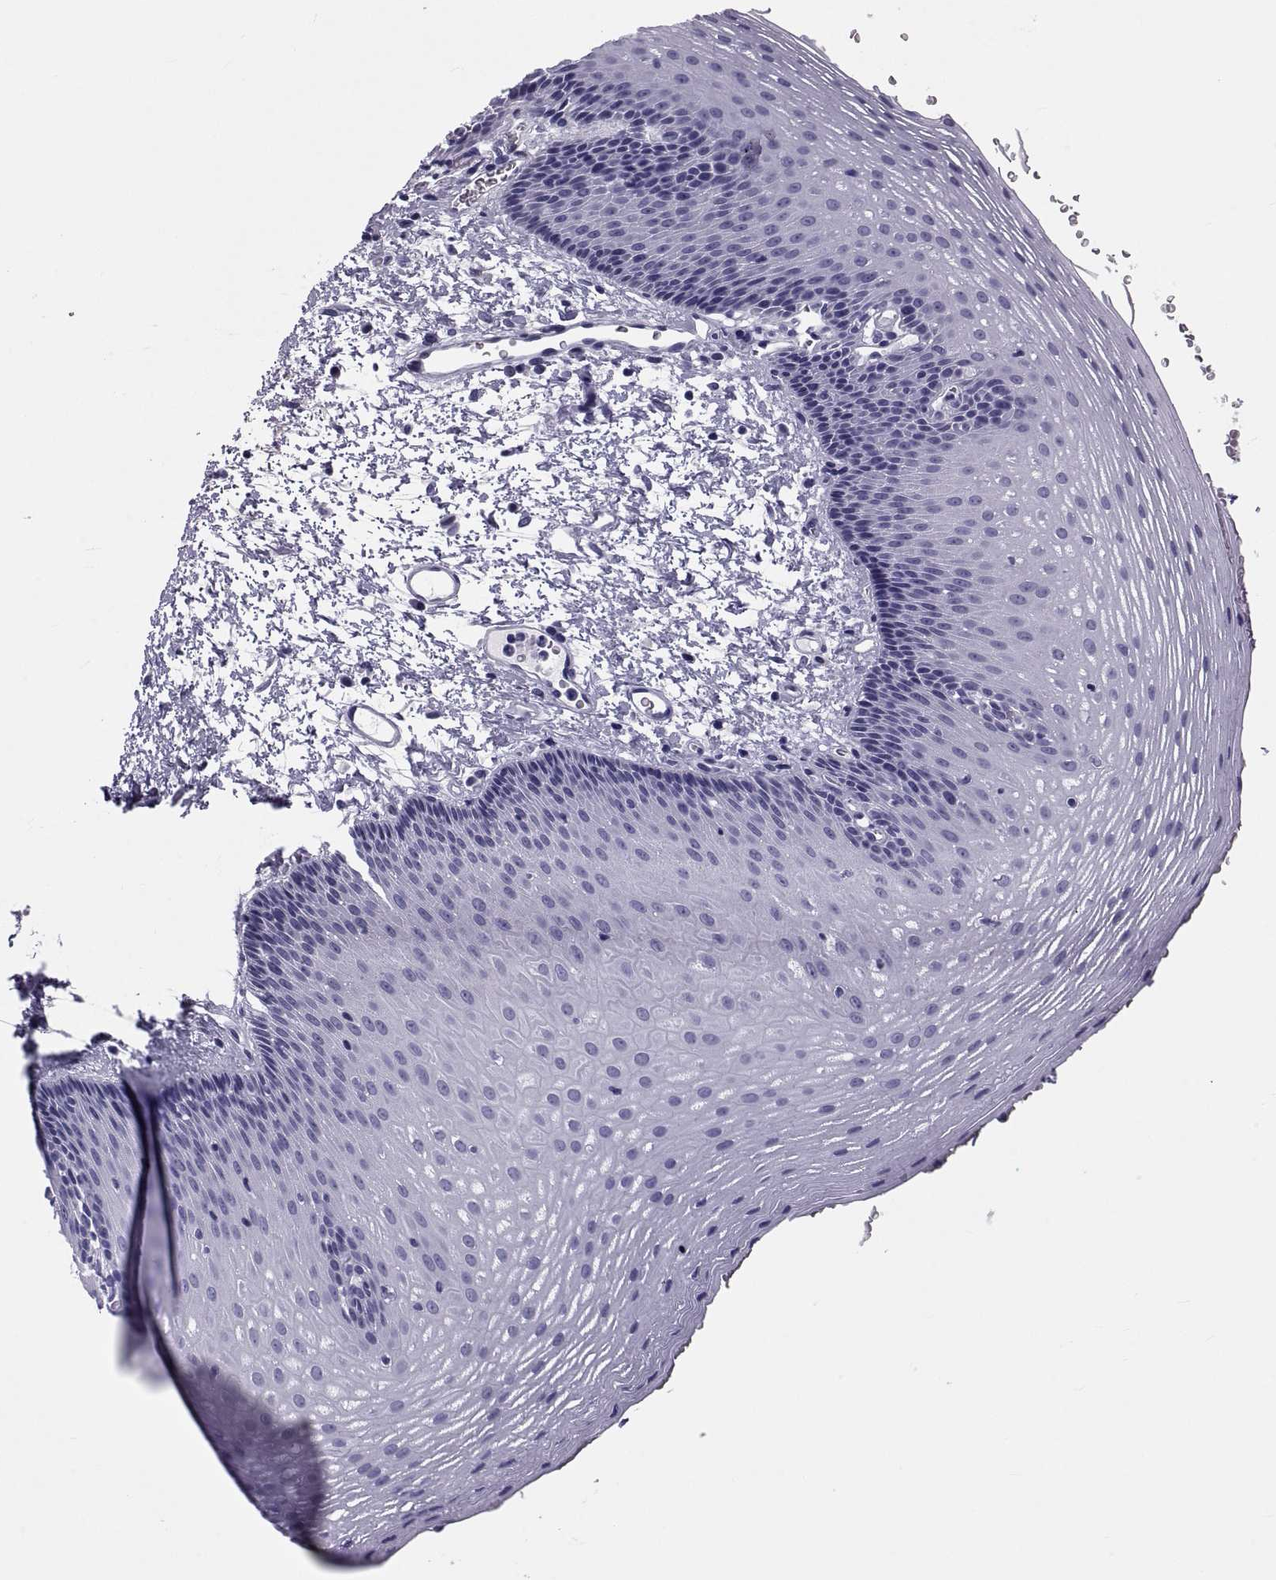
{"staining": {"intensity": "negative", "quantity": "none", "location": "none"}, "tissue": "esophagus", "cell_type": "Squamous epithelial cells", "image_type": "normal", "snomed": [{"axis": "morphology", "description": "Normal tissue, NOS"}, {"axis": "topography", "description": "Esophagus"}], "caption": "A high-resolution photomicrograph shows immunohistochemistry staining of benign esophagus, which shows no significant staining in squamous epithelial cells. (DAB IHC, high magnification).", "gene": "DEFB129", "patient": {"sex": "male", "age": 76}}